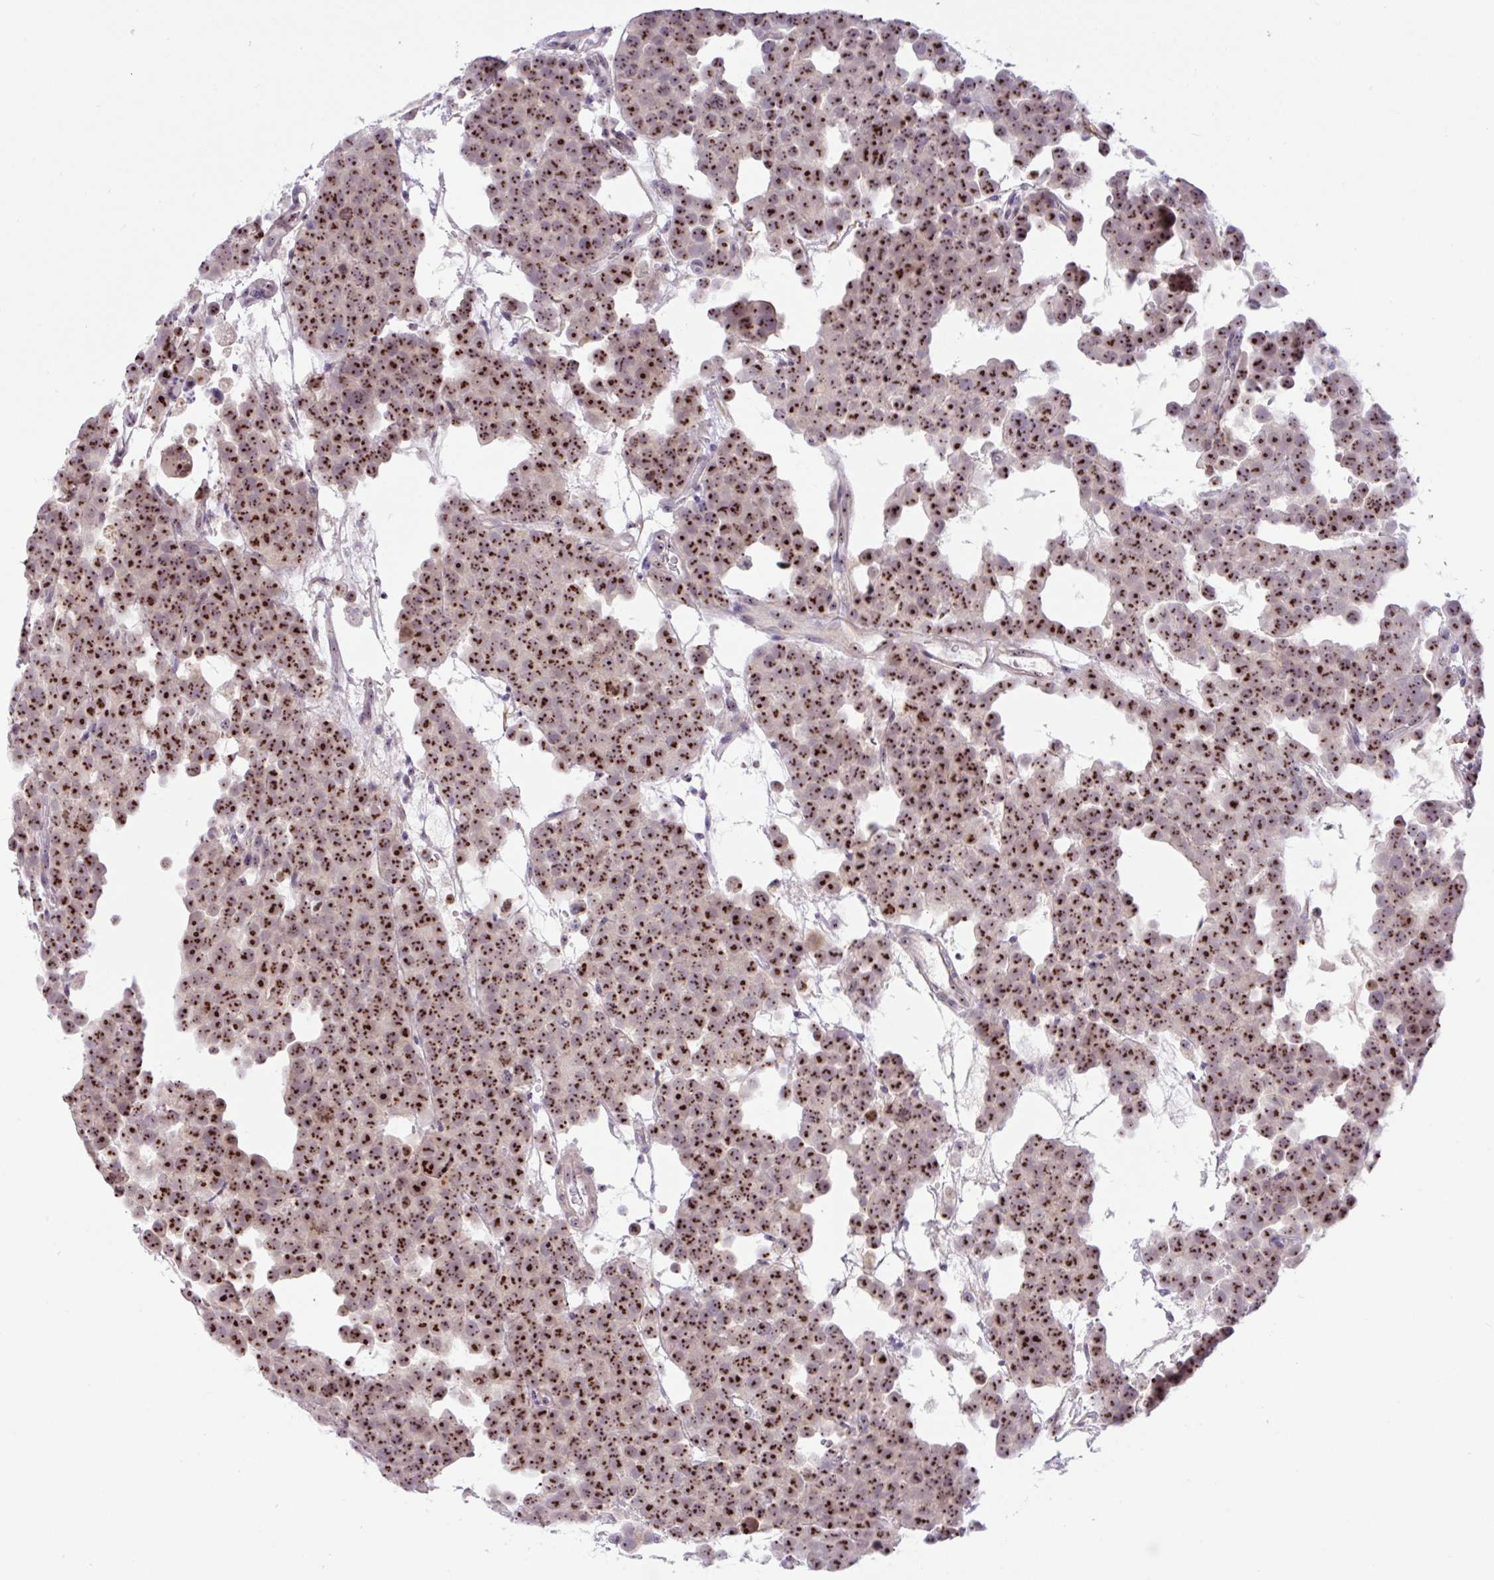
{"staining": {"intensity": "strong", "quantity": ">75%", "location": "nuclear"}, "tissue": "testis cancer", "cell_type": "Tumor cells", "image_type": "cancer", "snomed": [{"axis": "morphology", "description": "Seminoma, NOS"}, {"axis": "topography", "description": "Testis"}], "caption": "This photomicrograph exhibits immunohistochemistry (IHC) staining of testis cancer, with high strong nuclear positivity in approximately >75% of tumor cells.", "gene": "MXRA8", "patient": {"sex": "male", "age": 71}}